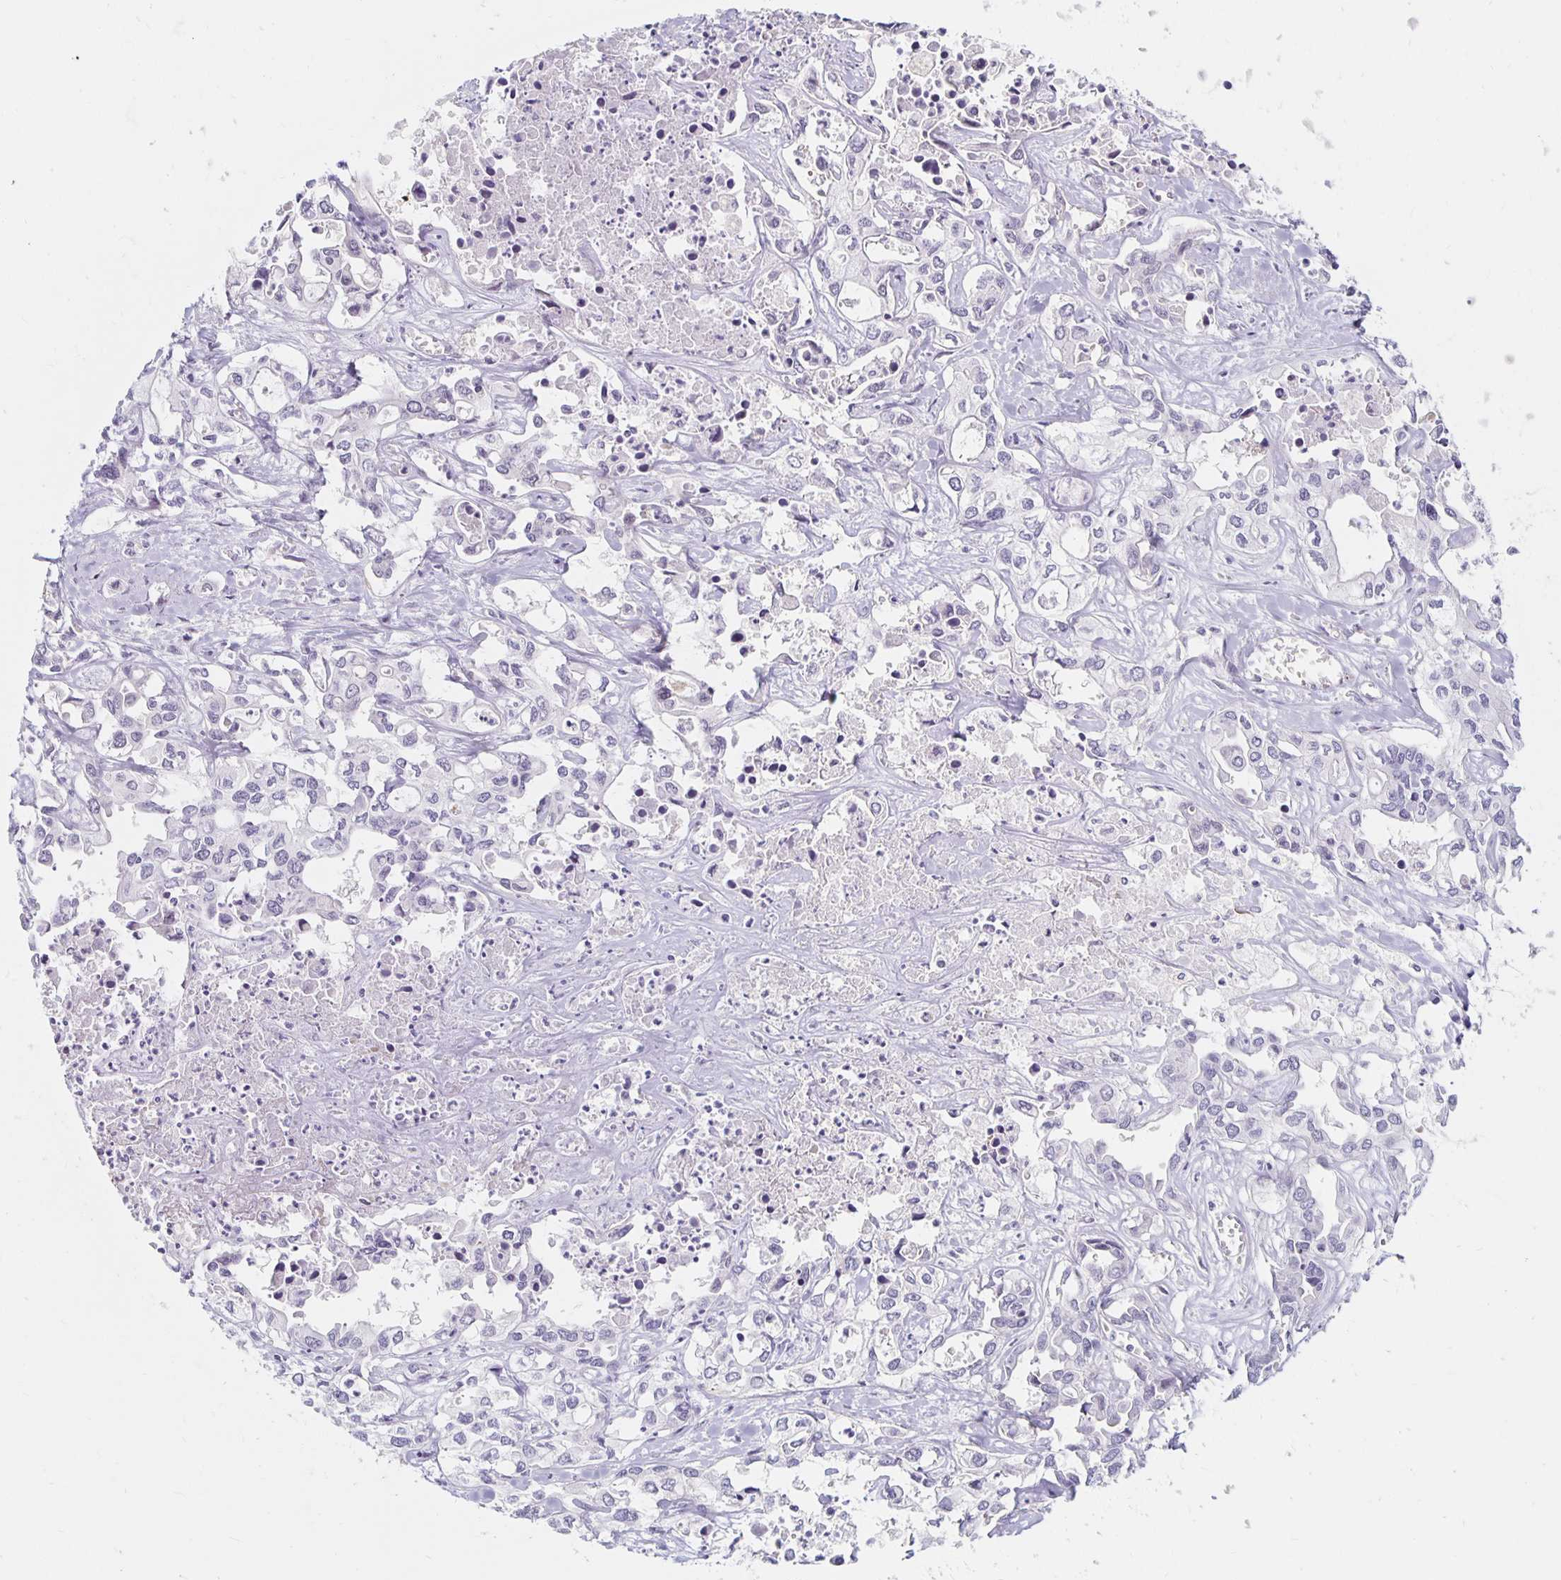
{"staining": {"intensity": "negative", "quantity": "none", "location": "none"}, "tissue": "liver cancer", "cell_type": "Tumor cells", "image_type": "cancer", "snomed": [{"axis": "morphology", "description": "Cholangiocarcinoma"}, {"axis": "topography", "description": "Liver"}], "caption": "Immunohistochemistry (IHC) image of cholangiocarcinoma (liver) stained for a protein (brown), which displays no staining in tumor cells. (DAB (3,3'-diaminobenzidine) immunohistochemistry (IHC) visualized using brightfield microscopy, high magnification).", "gene": "NUP85", "patient": {"sex": "female", "age": 64}}